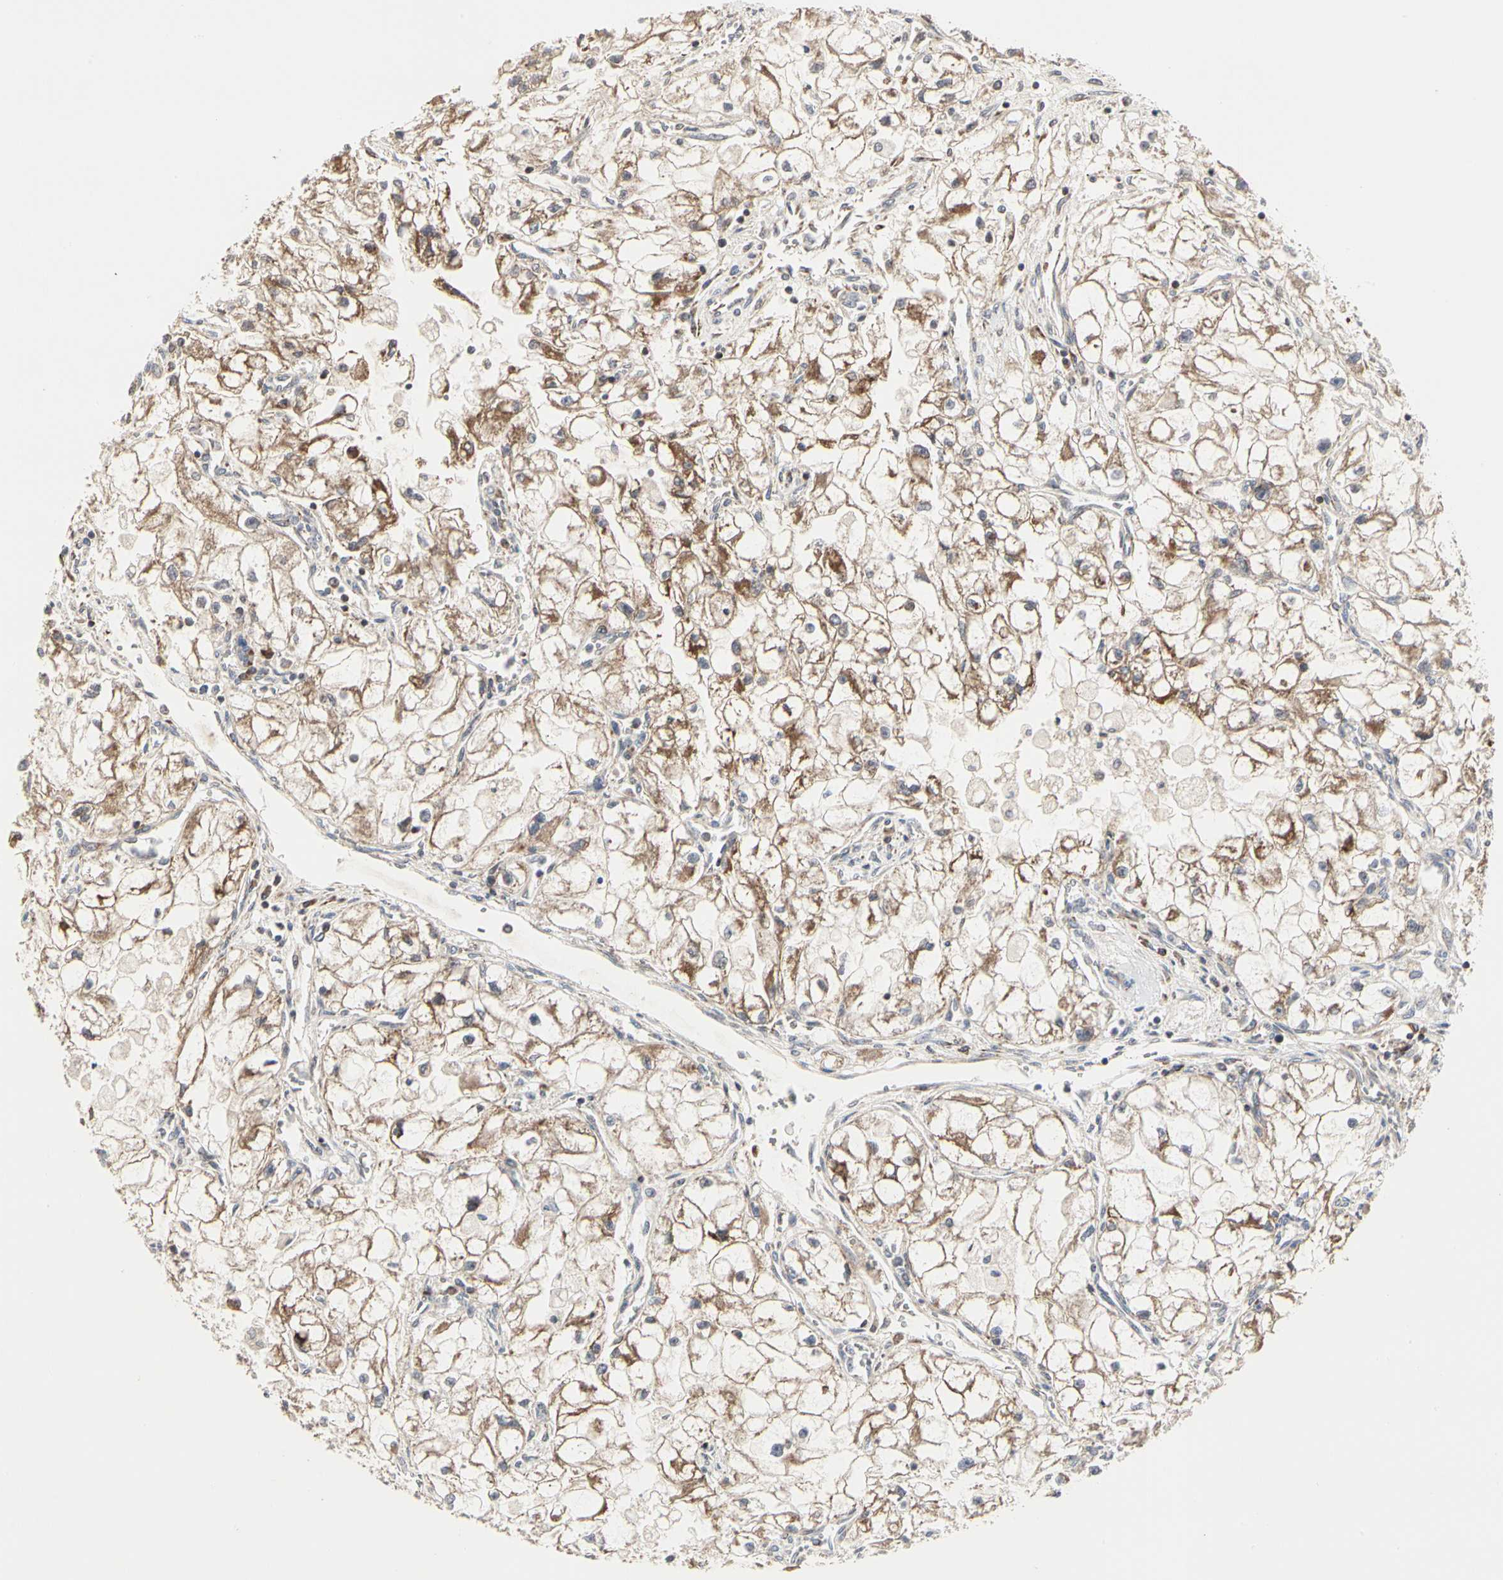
{"staining": {"intensity": "moderate", "quantity": "25%-75%", "location": "cytoplasmic/membranous"}, "tissue": "renal cancer", "cell_type": "Tumor cells", "image_type": "cancer", "snomed": [{"axis": "morphology", "description": "Adenocarcinoma, NOS"}, {"axis": "topography", "description": "Kidney"}], "caption": "An IHC histopathology image of neoplastic tissue is shown. Protein staining in brown highlights moderate cytoplasmic/membranous positivity in renal cancer within tumor cells. The staining was performed using DAB (3,3'-diaminobenzidine), with brown indicating positive protein expression. Nuclei are stained blue with hematoxylin.", "gene": "TSKU", "patient": {"sex": "female", "age": 70}}